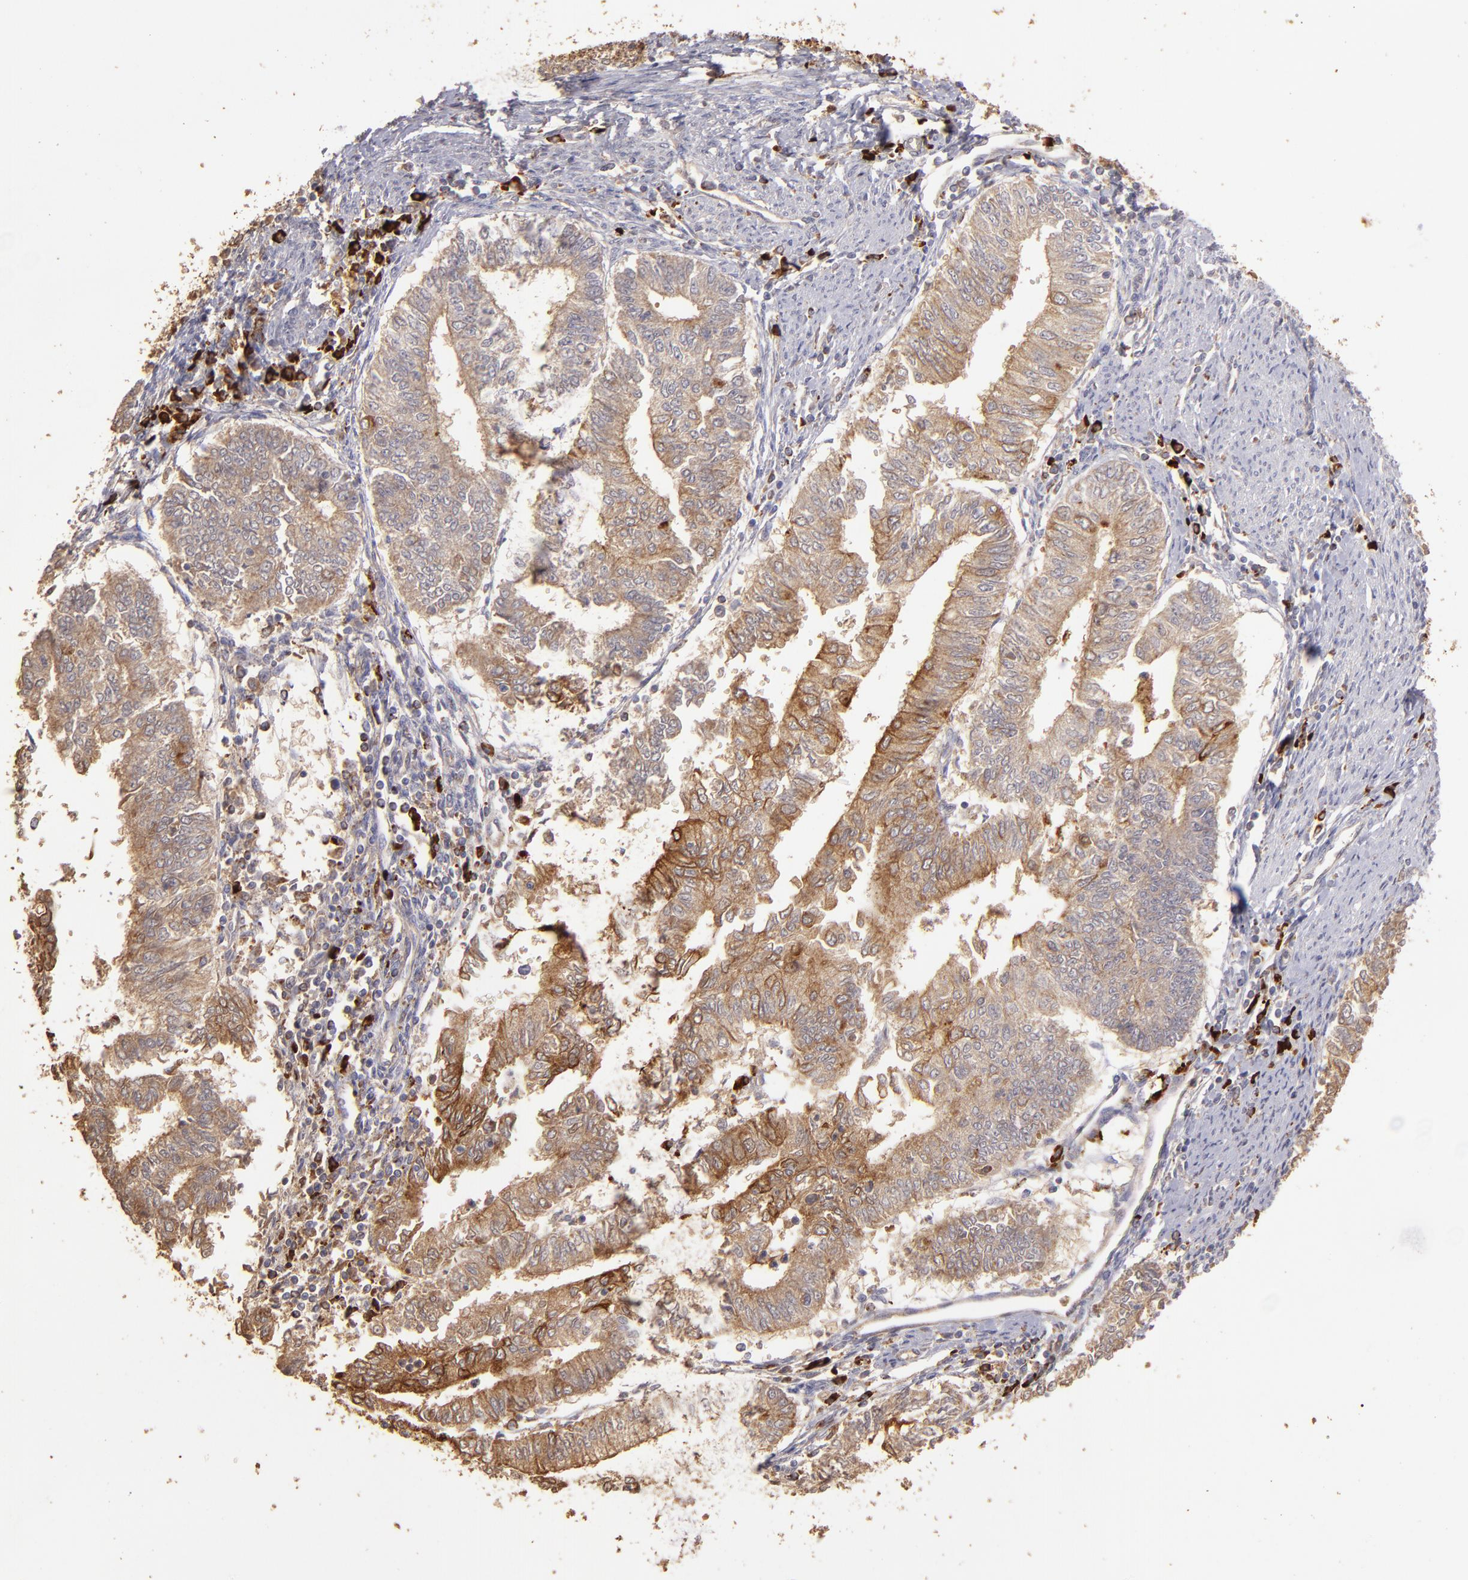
{"staining": {"intensity": "moderate", "quantity": ">75%", "location": "cytoplasmic/membranous"}, "tissue": "endometrial cancer", "cell_type": "Tumor cells", "image_type": "cancer", "snomed": [{"axis": "morphology", "description": "Adenocarcinoma, NOS"}, {"axis": "topography", "description": "Endometrium"}], "caption": "DAB (3,3'-diaminobenzidine) immunohistochemical staining of human endometrial cancer reveals moderate cytoplasmic/membranous protein staining in approximately >75% of tumor cells.", "gene": "SRRD", "patient": {"sex": "female", "age": 66}}